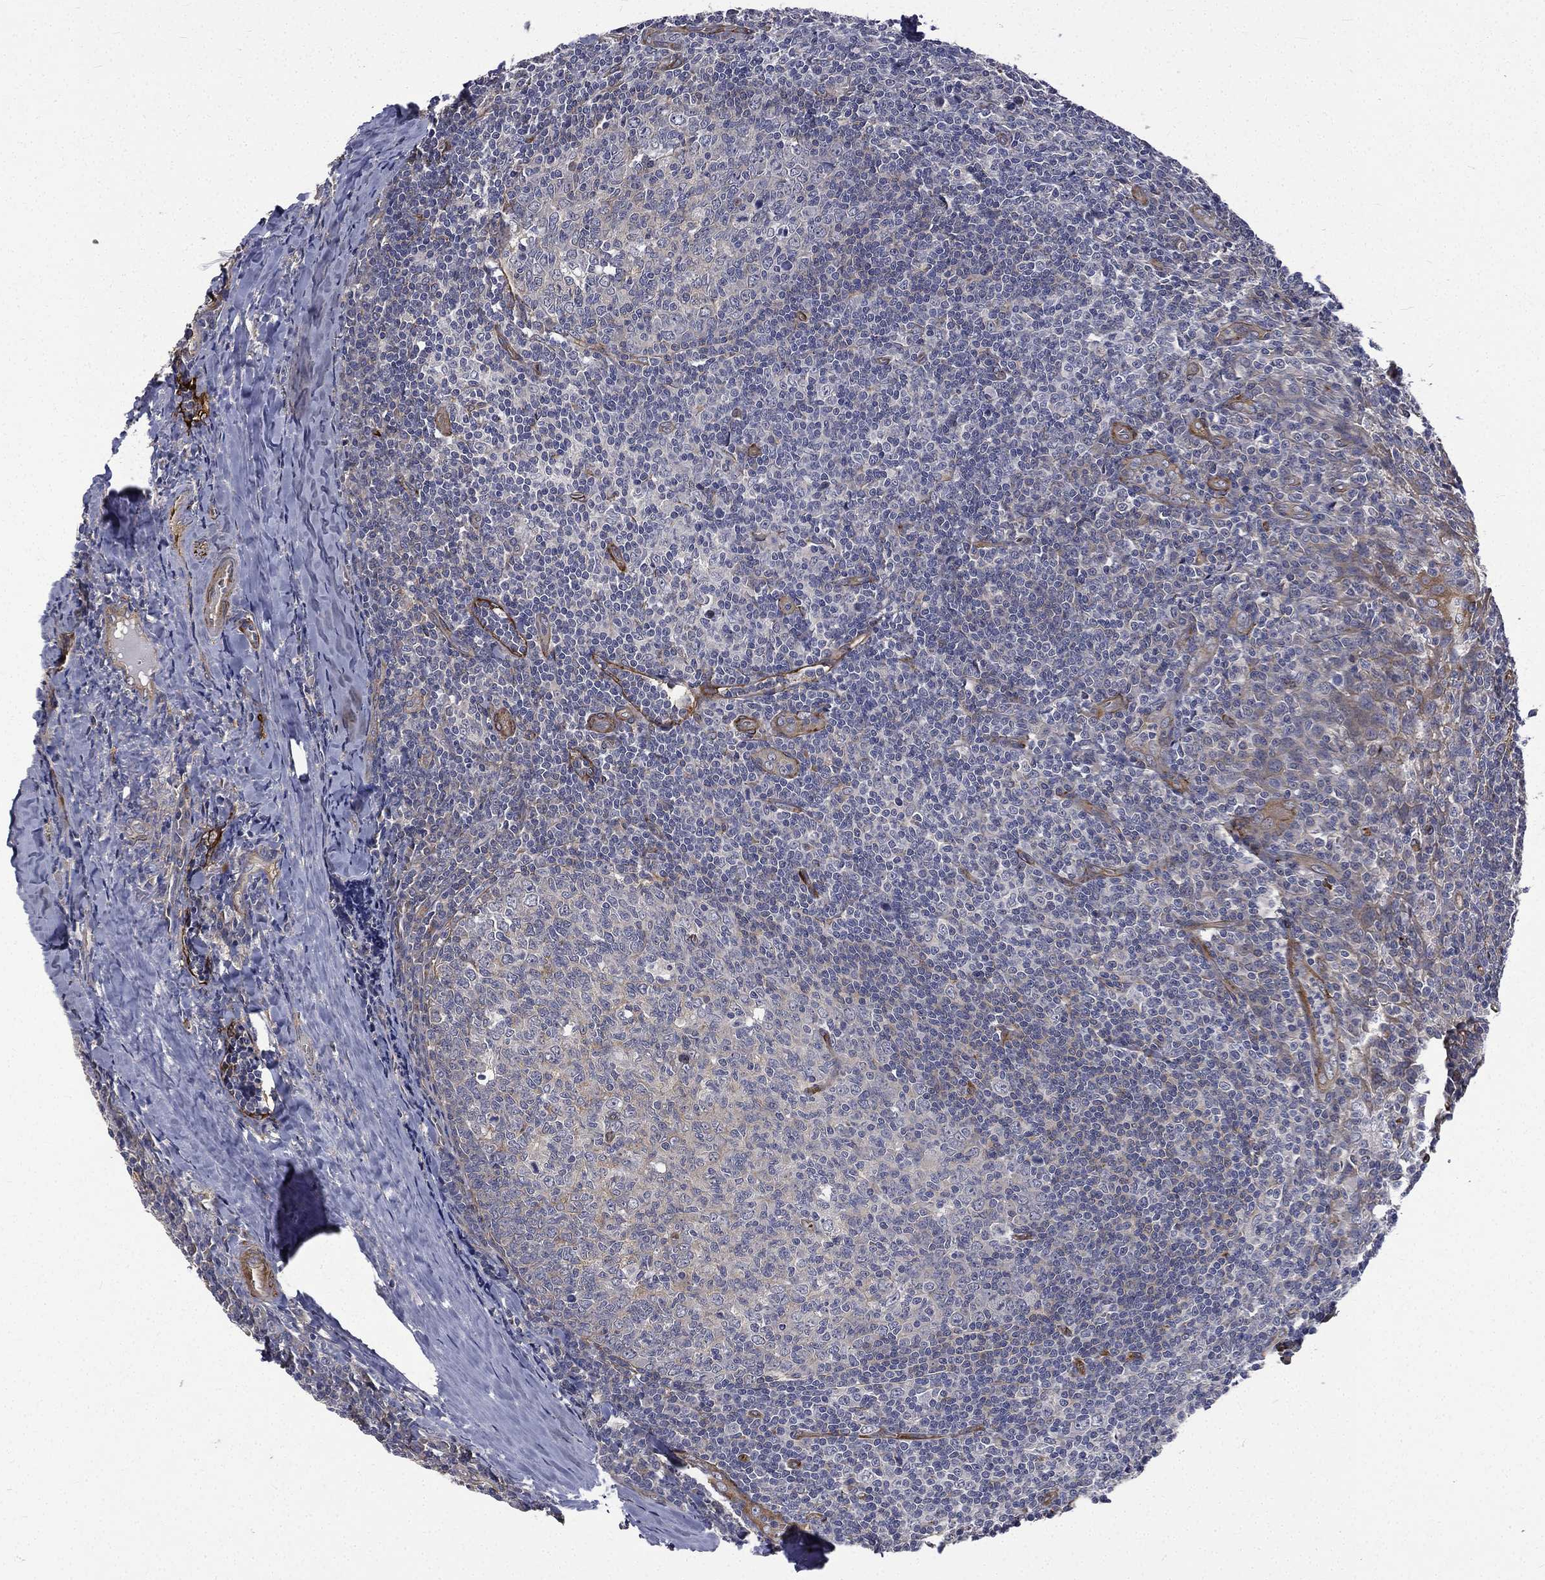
{"staining": {"intensity": "negative", "quantity": "none", "location": "none"}, "tissue": "tonsil", "cell_type": "Germinal center cells", "image_type": "normal", "snomed": [{"axis": "morphology", "description": "Normal tissue, NOS"}, {"axis": "topography", "description": "Tonsil"}], "caption": "Immunohistochemistry (IHC) micrograph of benign human tonsil stained for a protein (brown), which shows no expression in germinal center cells. Nuclei are stained in blue.", "gene": "PPFIBP1", "patient": {"sex": "male", "age": 20}}